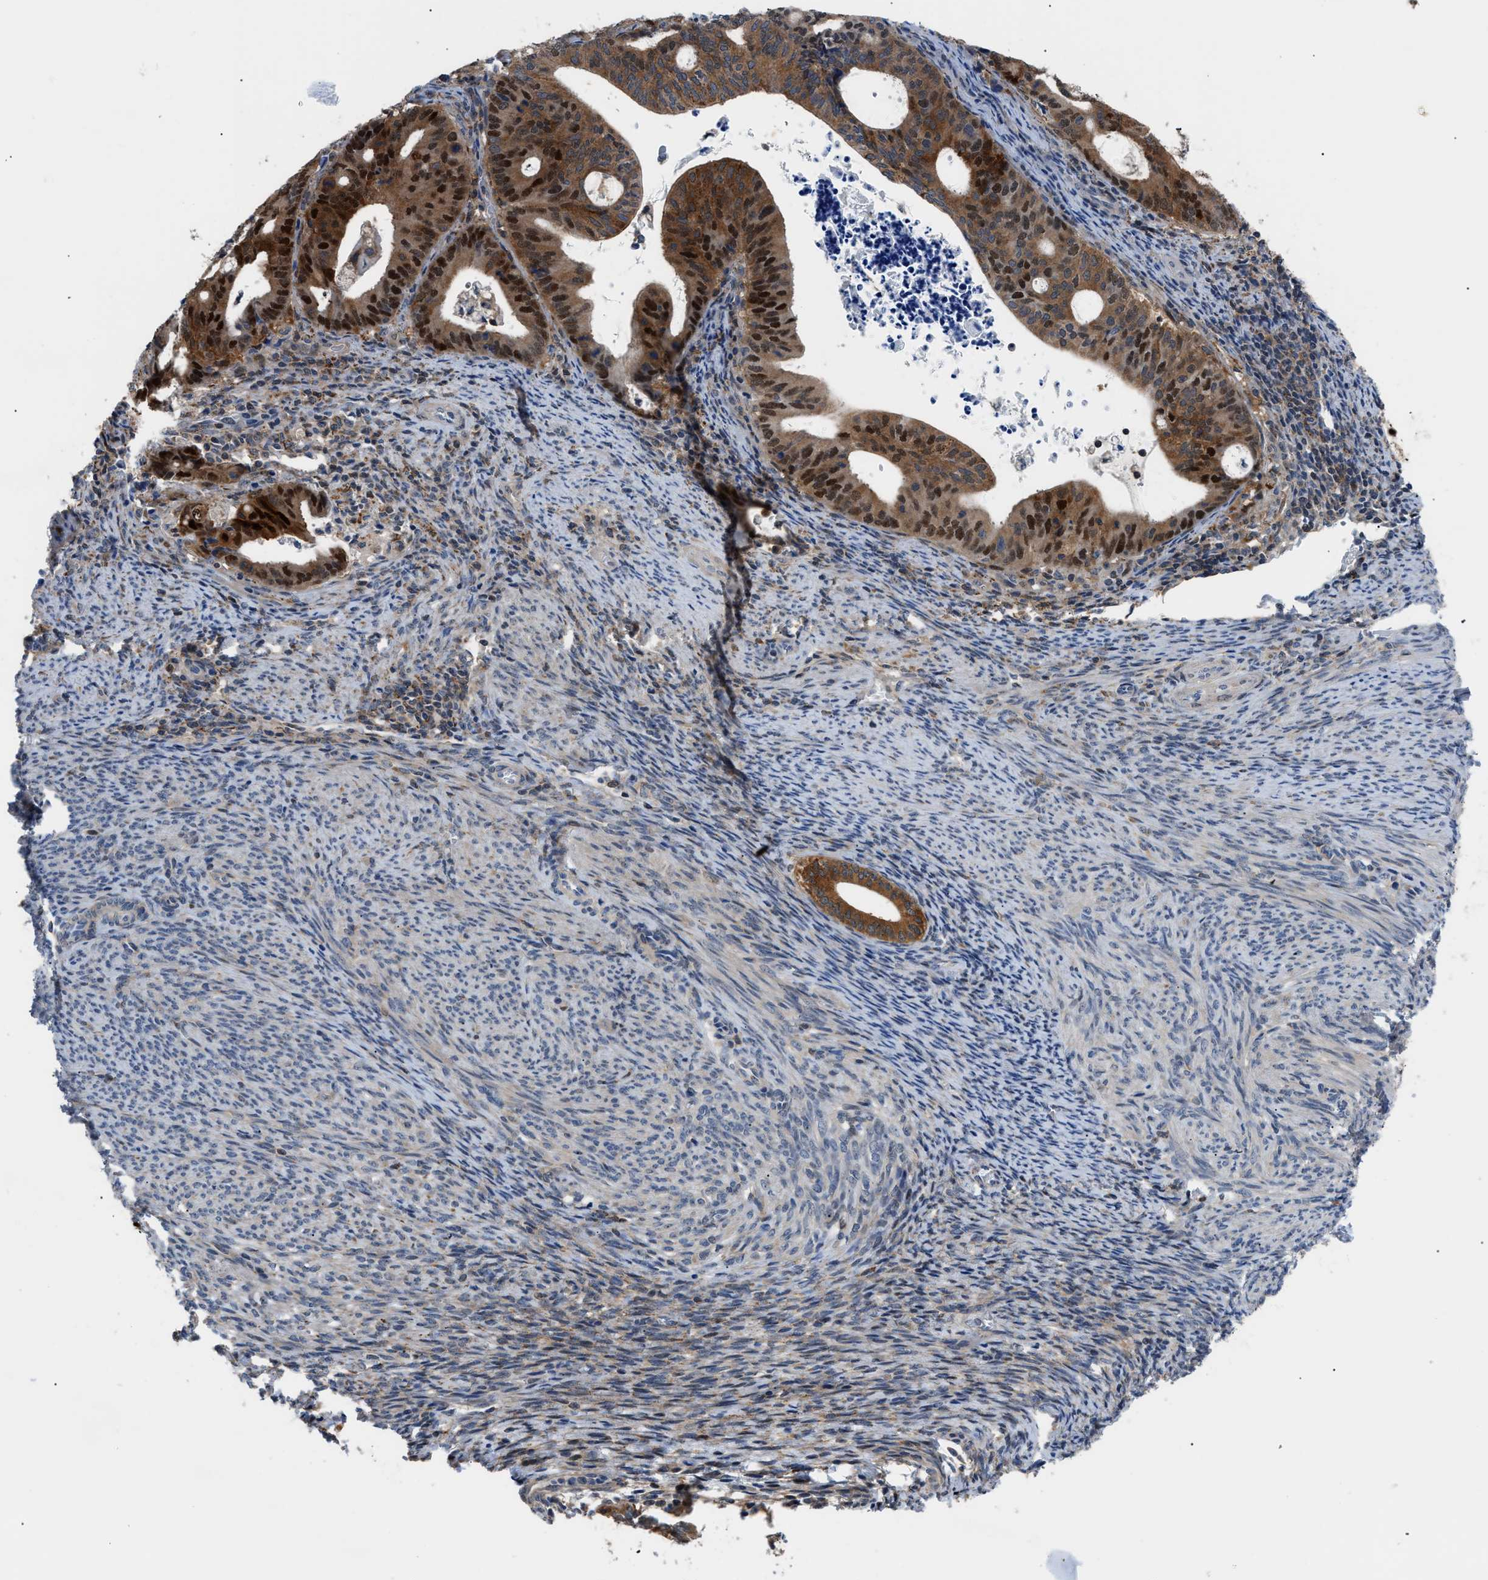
{"staining": {"intensity": "strong", "quantity": ">75%", "location": "cytoplasmic/membranous,nuclear"}, "tissue": "endometrial cancer", "cell_type": "Tumor cells", "image_type": "cancer", "snomed": [{"axis": "morphology", "description": "Adenocarcinoma, NOS"}, {"axis": "topography", "description": "Uterus"}], "caption": "Immunohistochemical staining of endometrial cancer (adenocarcinoma) exhibits high levels of strong cytoplasmic/membranous and nuclear protein staining in about >75% of tumor cells.", "gene": "TMEM45B", "patient": {"sex": "female", "age": 83}}